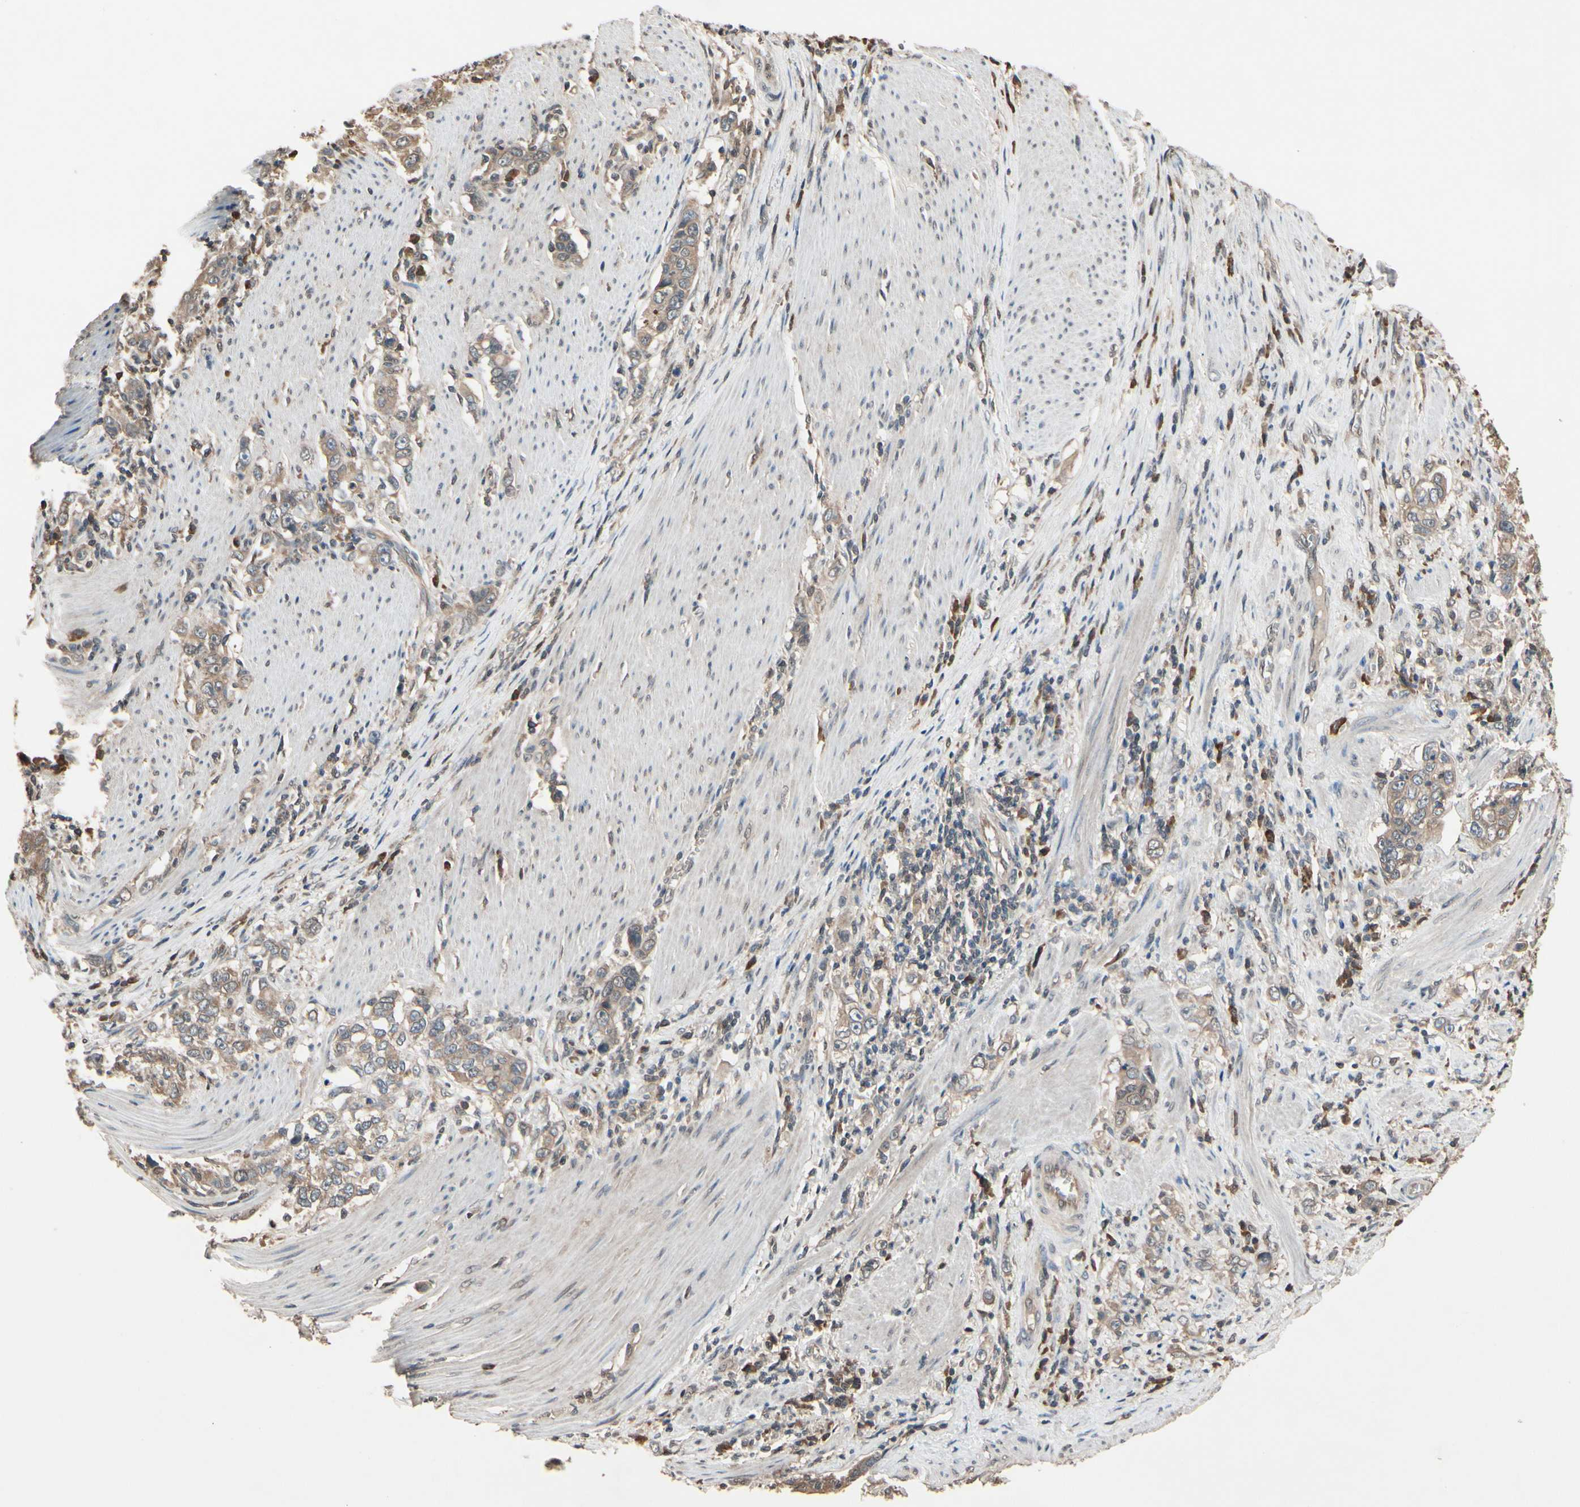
{"staining": {"intensity": "moderate", "quantity": ">75%", "location": "cytoplasmic/membranous"}, "tissue": "stomach cancer", "cell_type": "Tumor cells", "image_type": "cancer", "snomed": [{"axis": "morphology", "description": "Adenocarcinoma, NOS"}, {"axis": "topography", "description": "Stomach, lower"}], "caption": "Protein staining displays moderate cytoplasmic/membranous expression in approximately >75% of tumor cells in stomach adenocarcinoma.", "gene": "PNPLA7", "patient": {"sex": "female", "age": 72}}